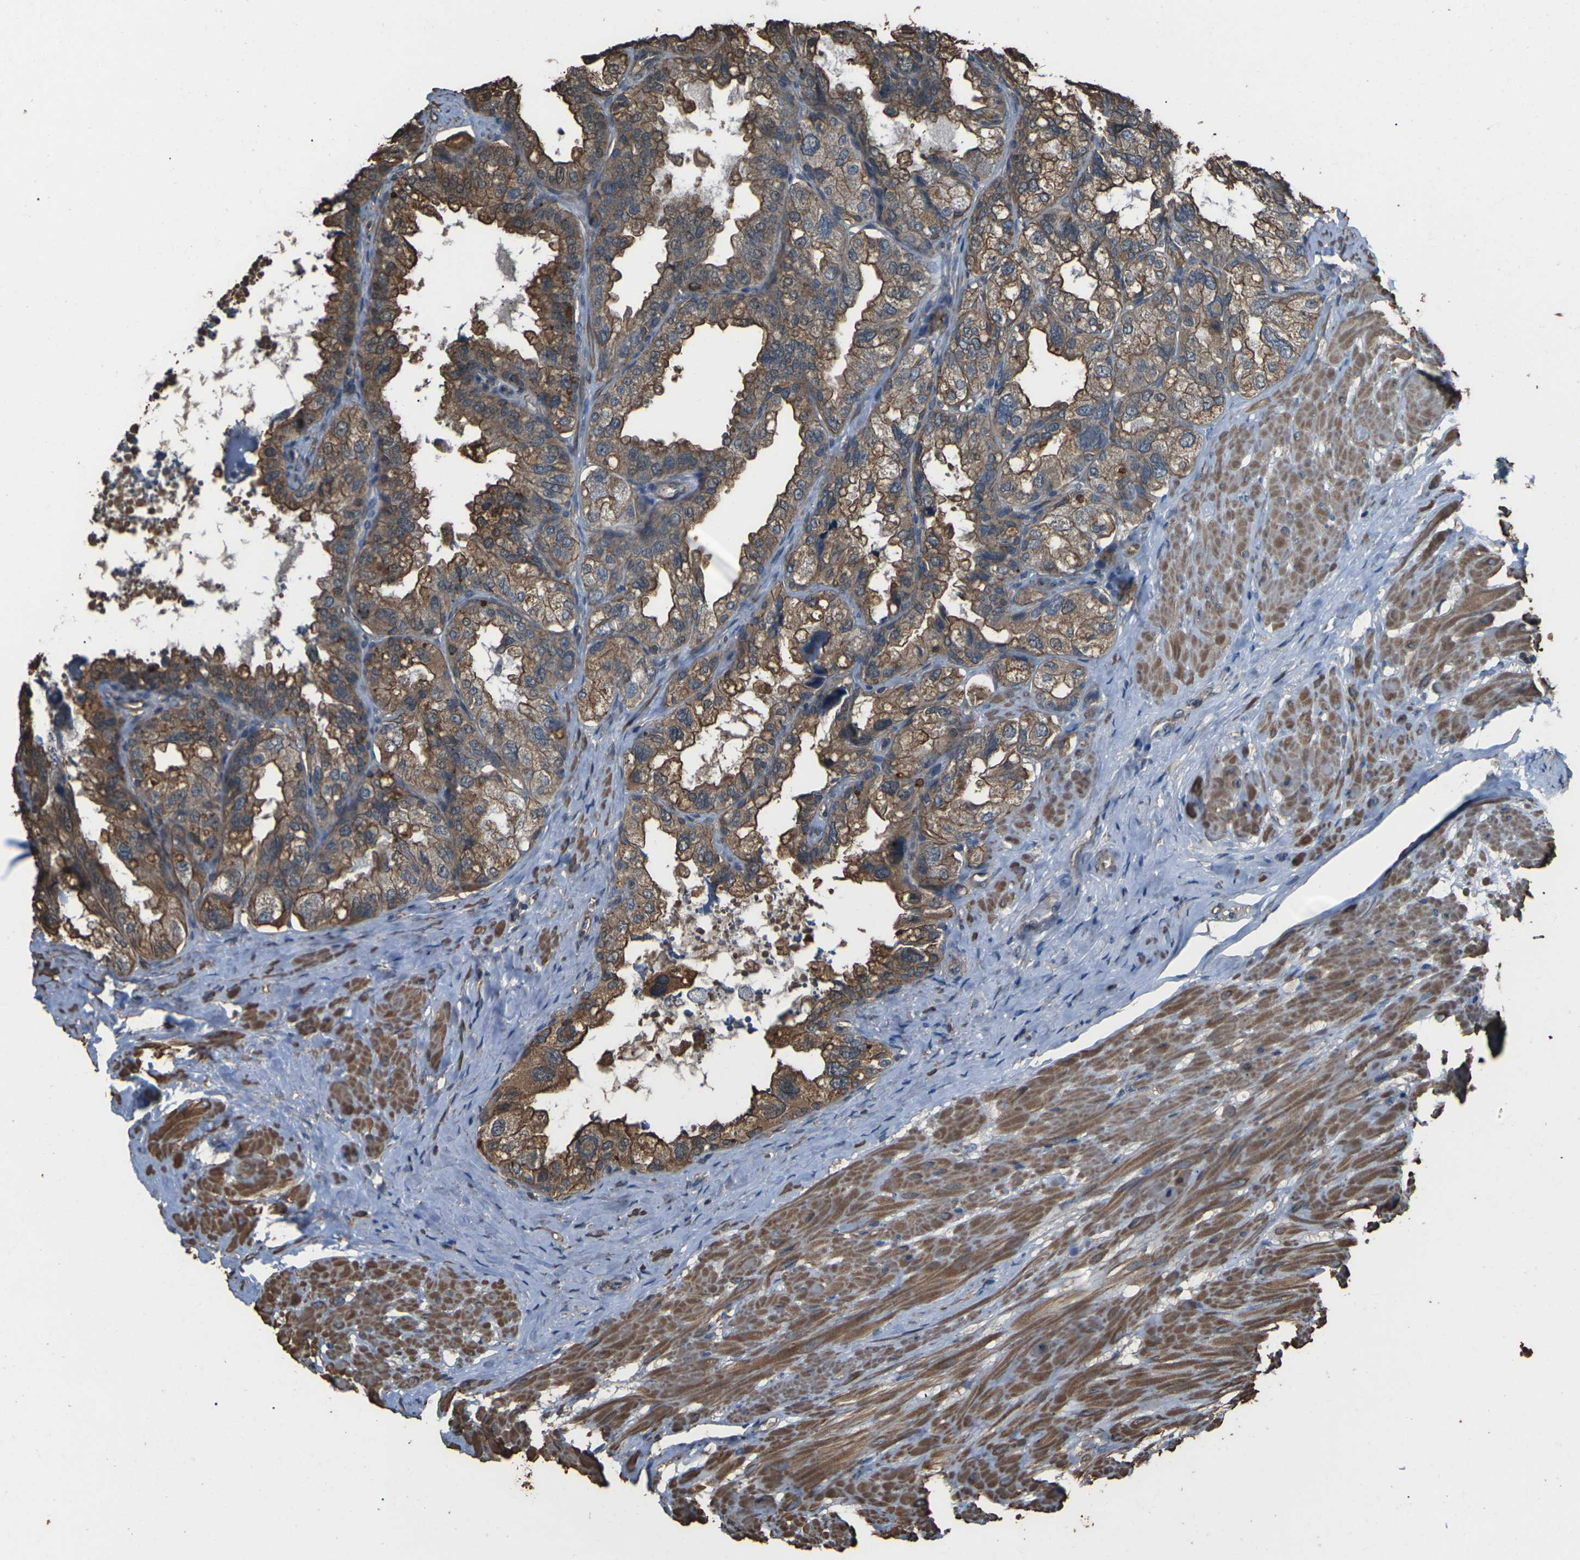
{"staining": {"intensity": "moderate", "quantity": ">75%", "location": "cytoplasmic/membranous"}, "tissue": "seminal vesicle", "cell_type": "Glandular cells", "image_type": "normal", "snomed": [{"axis": "morphology", "description": "Normal tissue, NOS"}, {"axis": "topography", "description": "Seminal veicle"}], "caption": "Immunohistochemical staining of benign human seminal vesicle exhibits medium levels of moderate cytoplasmic/membranous staining in about >75% of glandular cells.", "gene": "DHPS", "patient": {"sex": "male", "age": 68}}